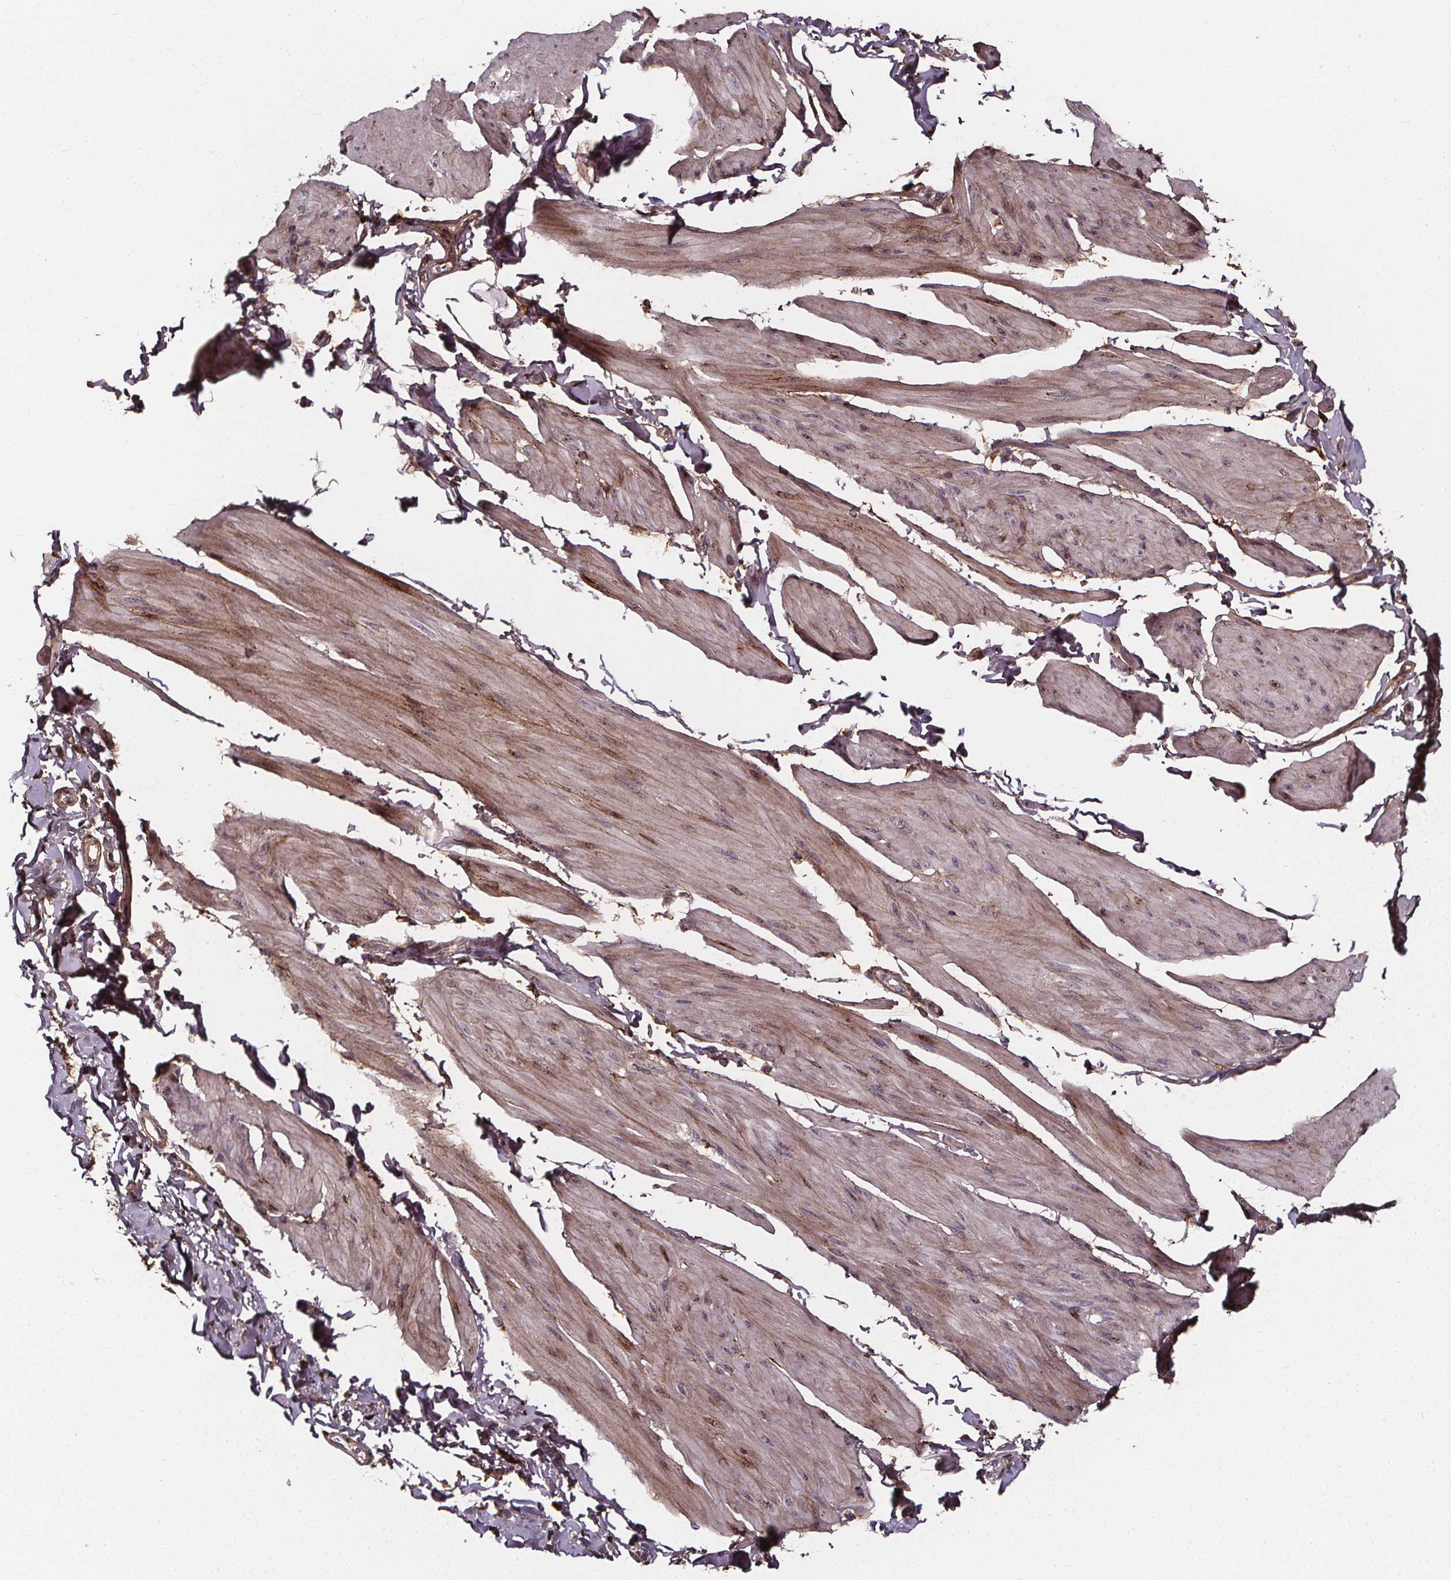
{"staining": {"intensity": "moderate", "quantity": ">75%", "location": "cytoplasmic/membranous"}, "tissue": "smooth muscle", "cell_type": "Smooth muscle cells", "image_type": "normal", "snomed": [{"axis": "morphology", "description": "Normal tissue, NOS"}, {"axis": "topography", "description": "Adipose tissue"}, {"axis": "topography", "description": "Smooth muscle"}, {"axis": "topography", "description": "Peripheral nerve tissue"}], "caption": "This histopathology image displays immunohistochemistry (IHC) staining of normal smooth muscle, with medium moderate cytoplasmic/membranous staining in about >75% of smooth muscle cells.", "gene": "AEBP1", "patient": {"sex": "male", "age": 83}}